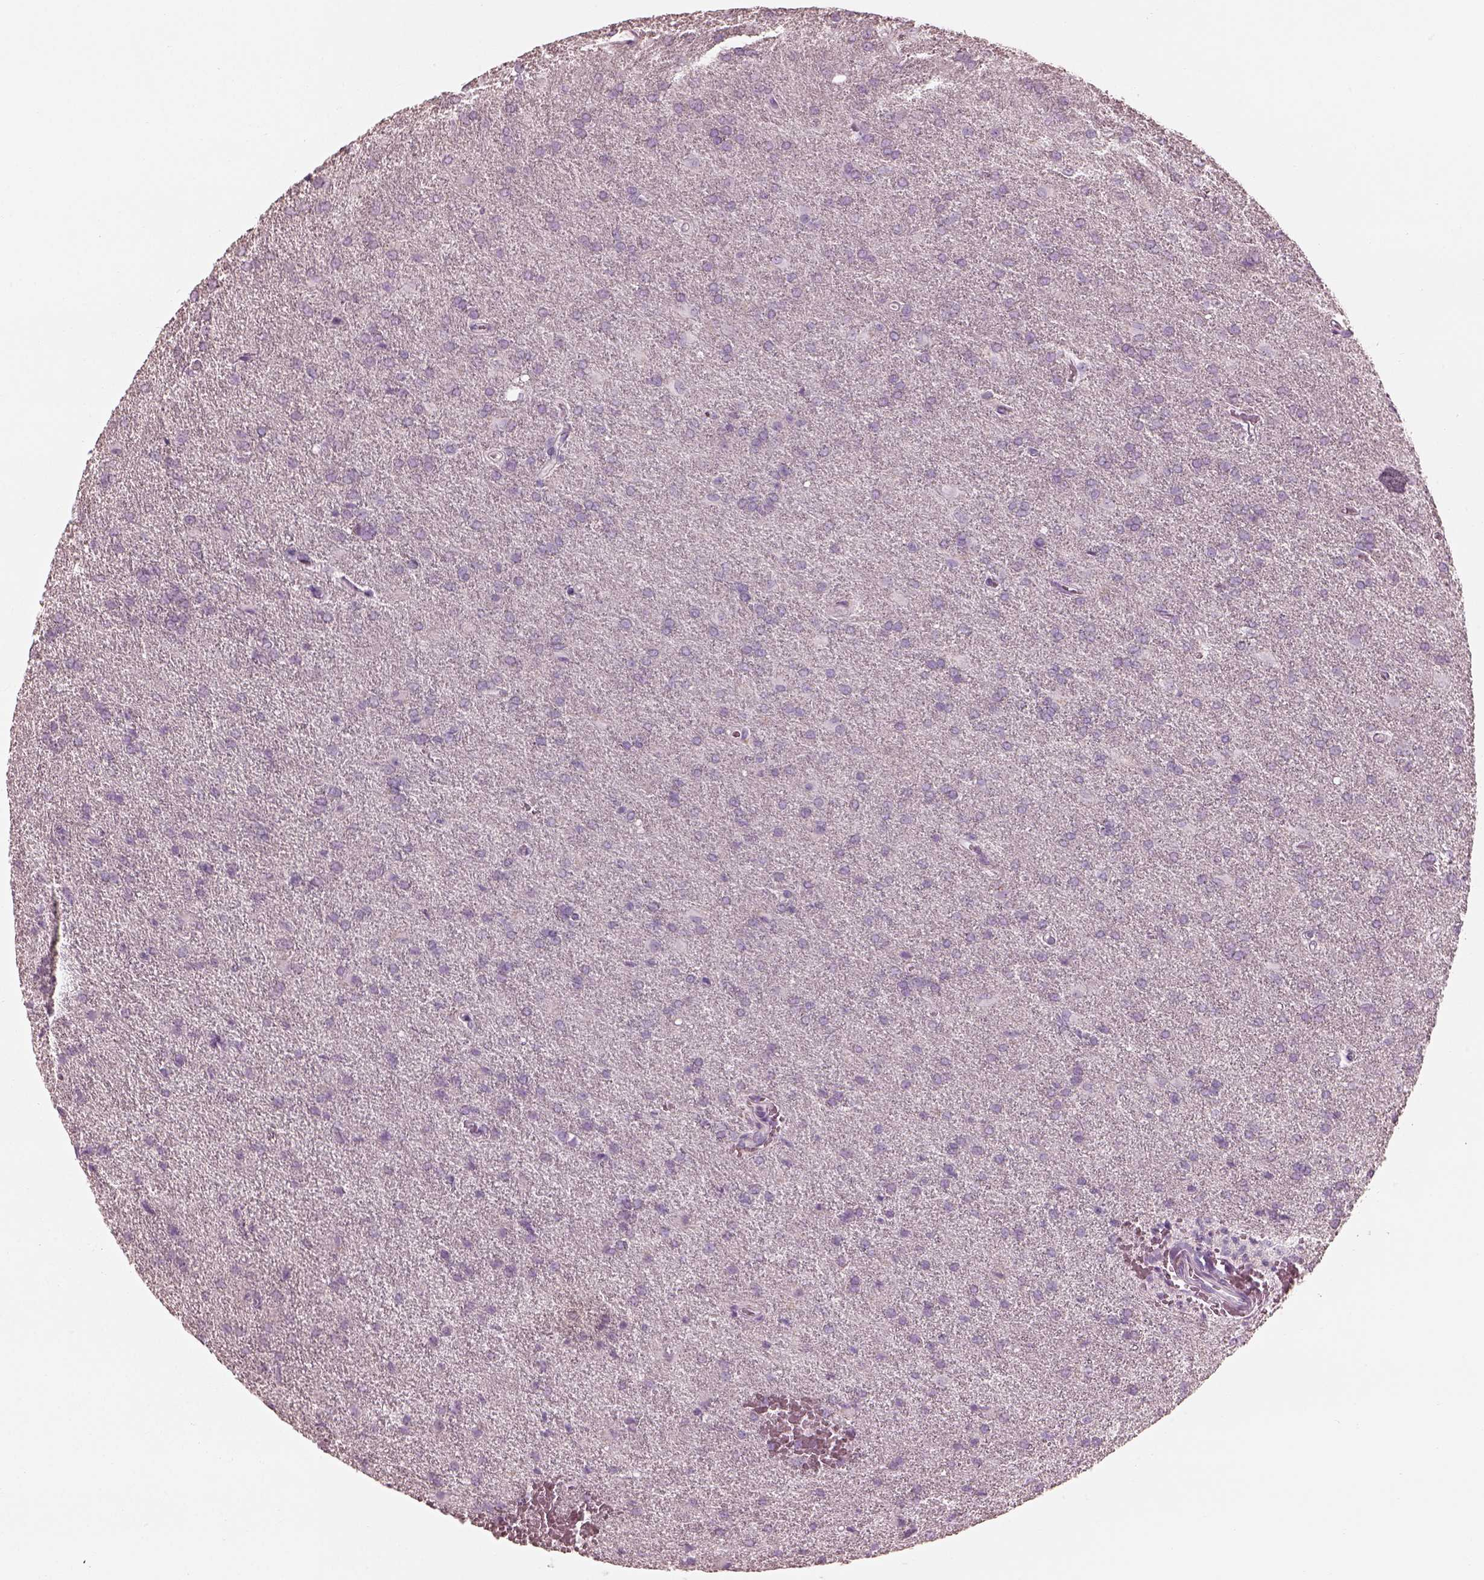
{"staining": {"intensity": "negative", "quantity": "none", "location": "none"}, "tissue": "glioma", "cell_type": "Tumor cells", "image_type": "cancer", "snomed": [{"axis": "morphology", "description": "Glioma, malignant, High grade"}, {"axis": "topography", "description": "Brain"}], "caption": "This is a image of immunohistochemistry (IHC) staining of glioma, which shows no expression in tumor cells.", "gene": "RSPH9", "patient": {"sex": "male", "age": 68}}